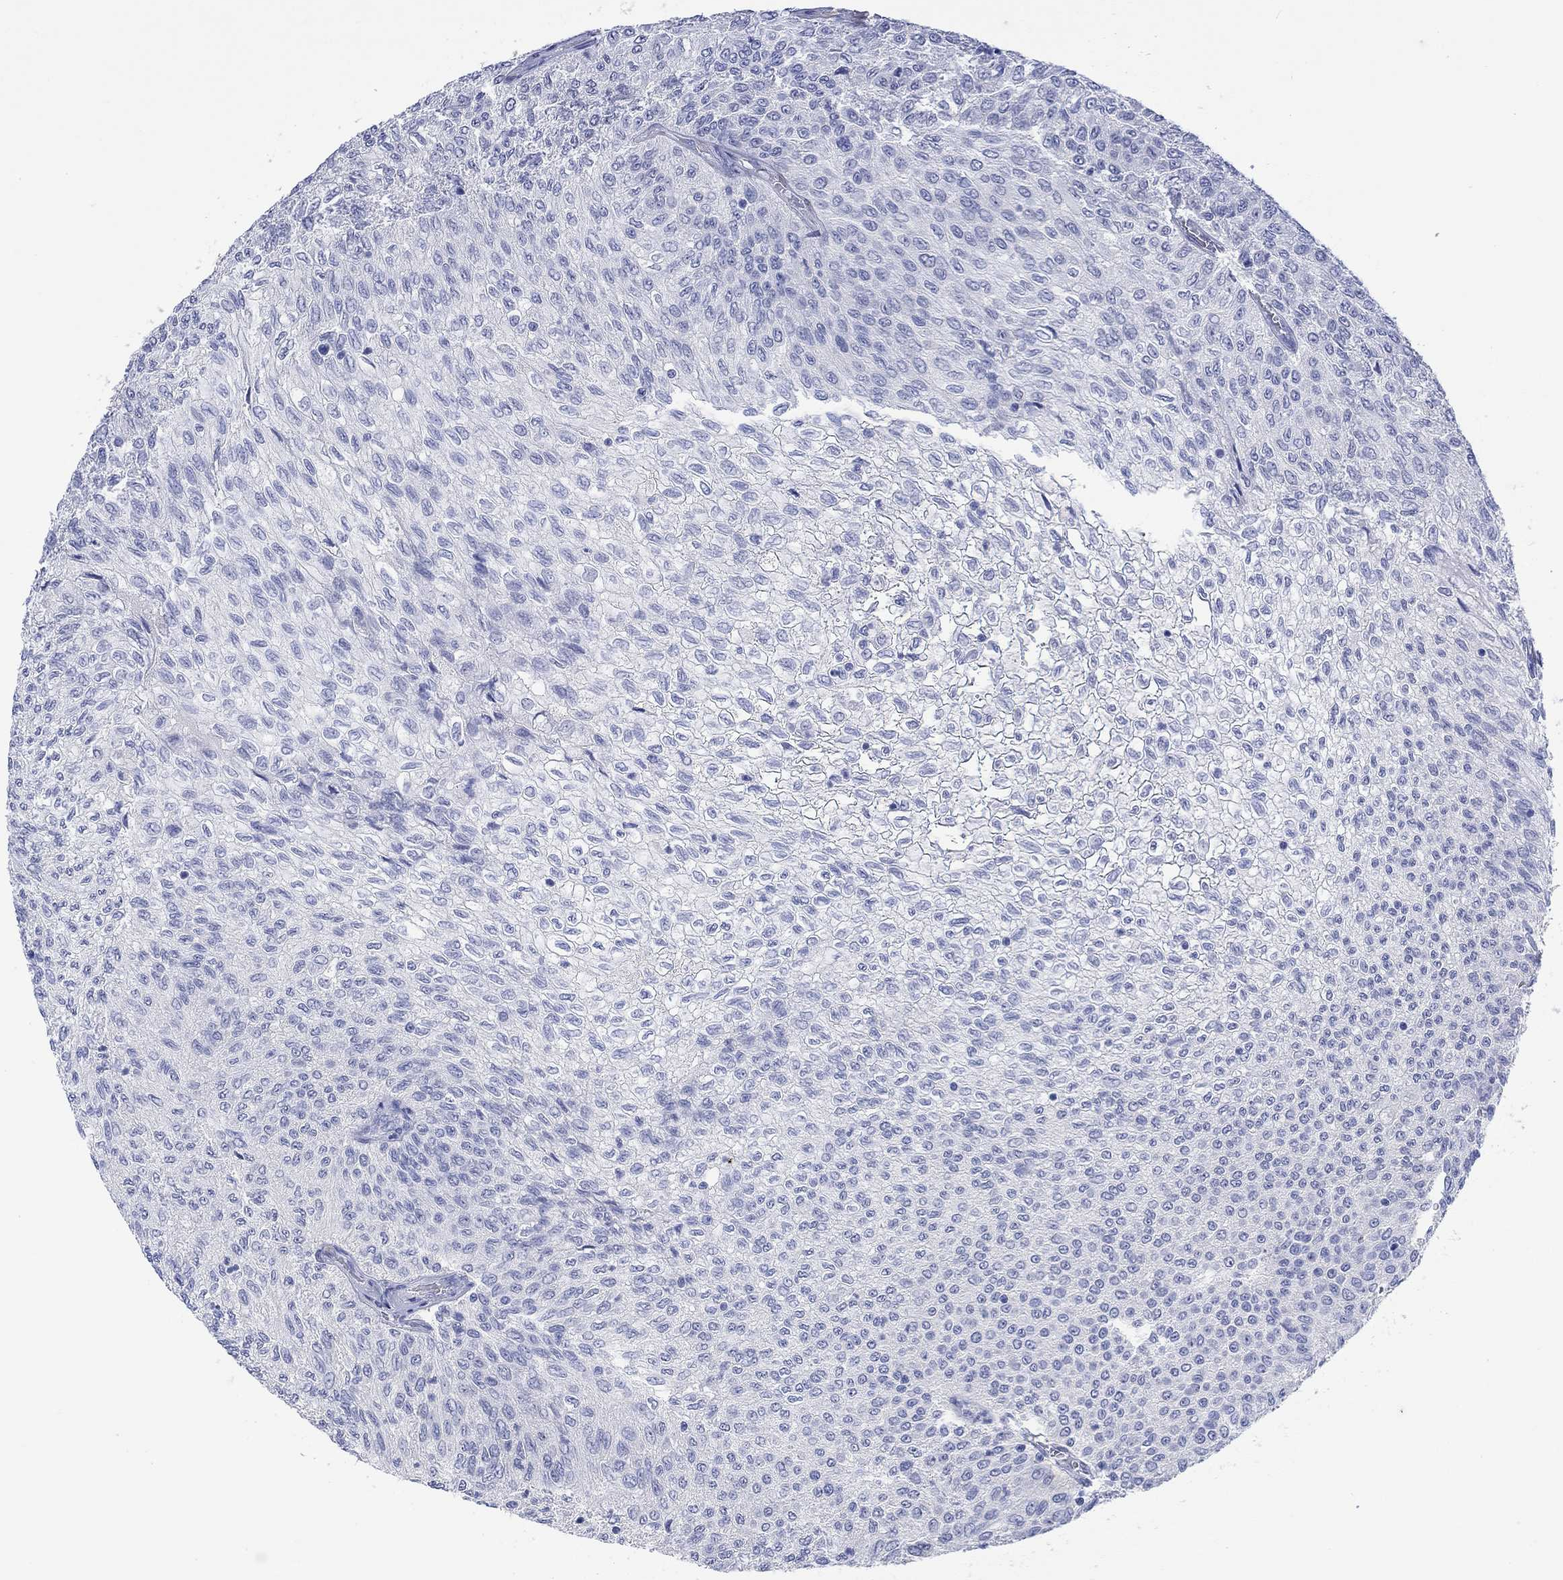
{"staining": {"intensity": "negative", "quantity": "none", "location": "none"}, "tissue": "urothelial cancer", "cell_type": "Tumor cells", "image_type": "cancer", "snomed": [{"axis": "morphology", "description": "Urothelial carcinoma, Low grade"}, {"axis": "topography", "description": "Urinary bladder"}], "caption": "Immunohistochemistry (IHC) micrograph of neoplastic tissue: human low-grade urothelial carcinoma stained with DAB (3,3'-diaminobenzidine) exhibits no significant protein staining in tumor cells.", "gene": "MSI1", "patient": {"sex": "male", "age": 78}}